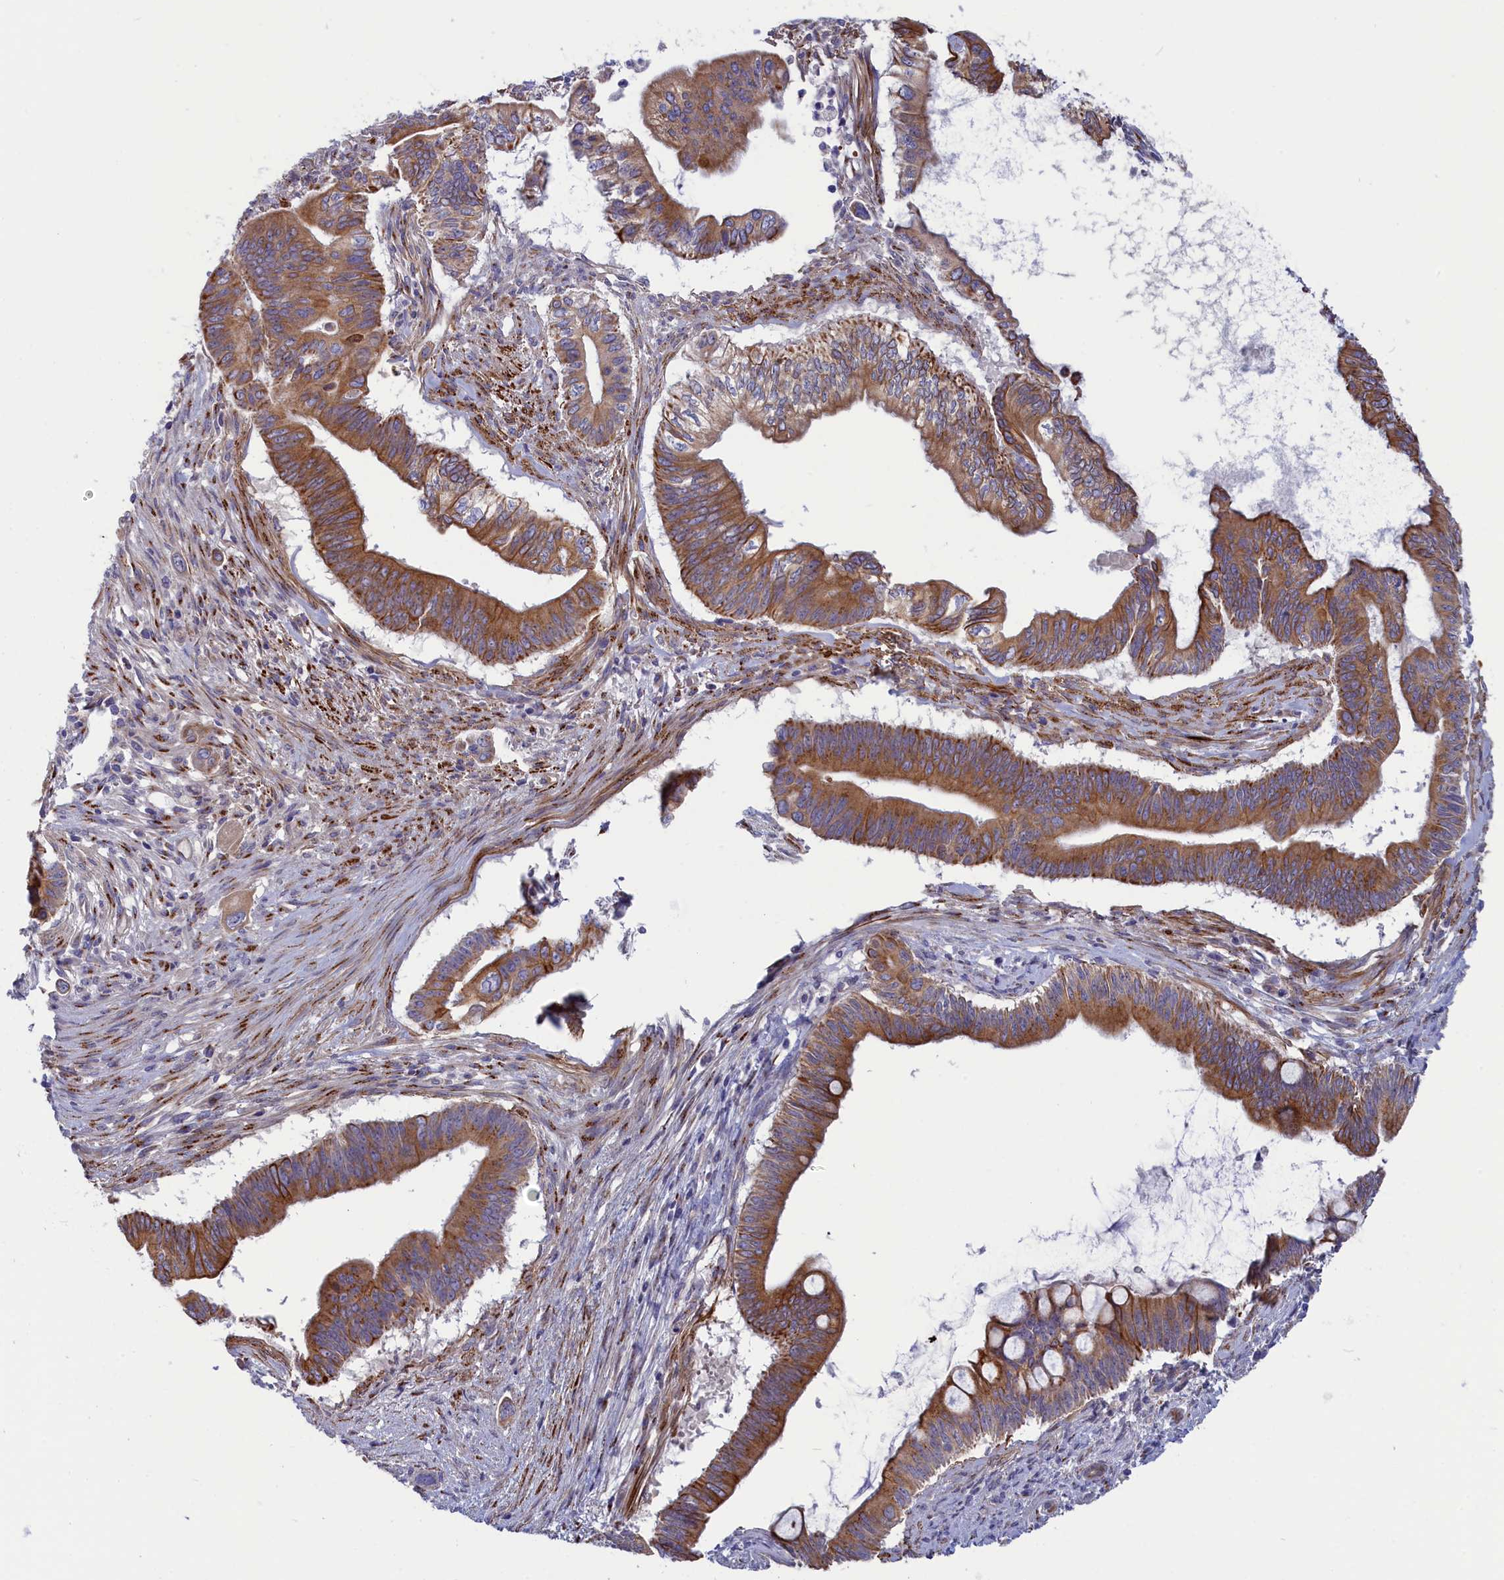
{"staining": {"intensity": "moderate", "quantity": ">75%", "location": "cytoplasmic/membranous"}, "tissue": "pancreatic cancer", "cell_type": "Tumor cells", "image_type": "cancer", "snomed": [{"axis": "morphology", "description": "Adenocarcinoma, NOS"}, {"axis": "topography", "description": "Pancreas"}], "caption": "Moderate cytoplasmic/membranous expression for a protein is appreciated in approximately >75% of tumor cells of adenocarcinoma (pancreatic) using IHC.", "gene": "TUBGCP4", "patient": {"sex": "male", "age": 68}}